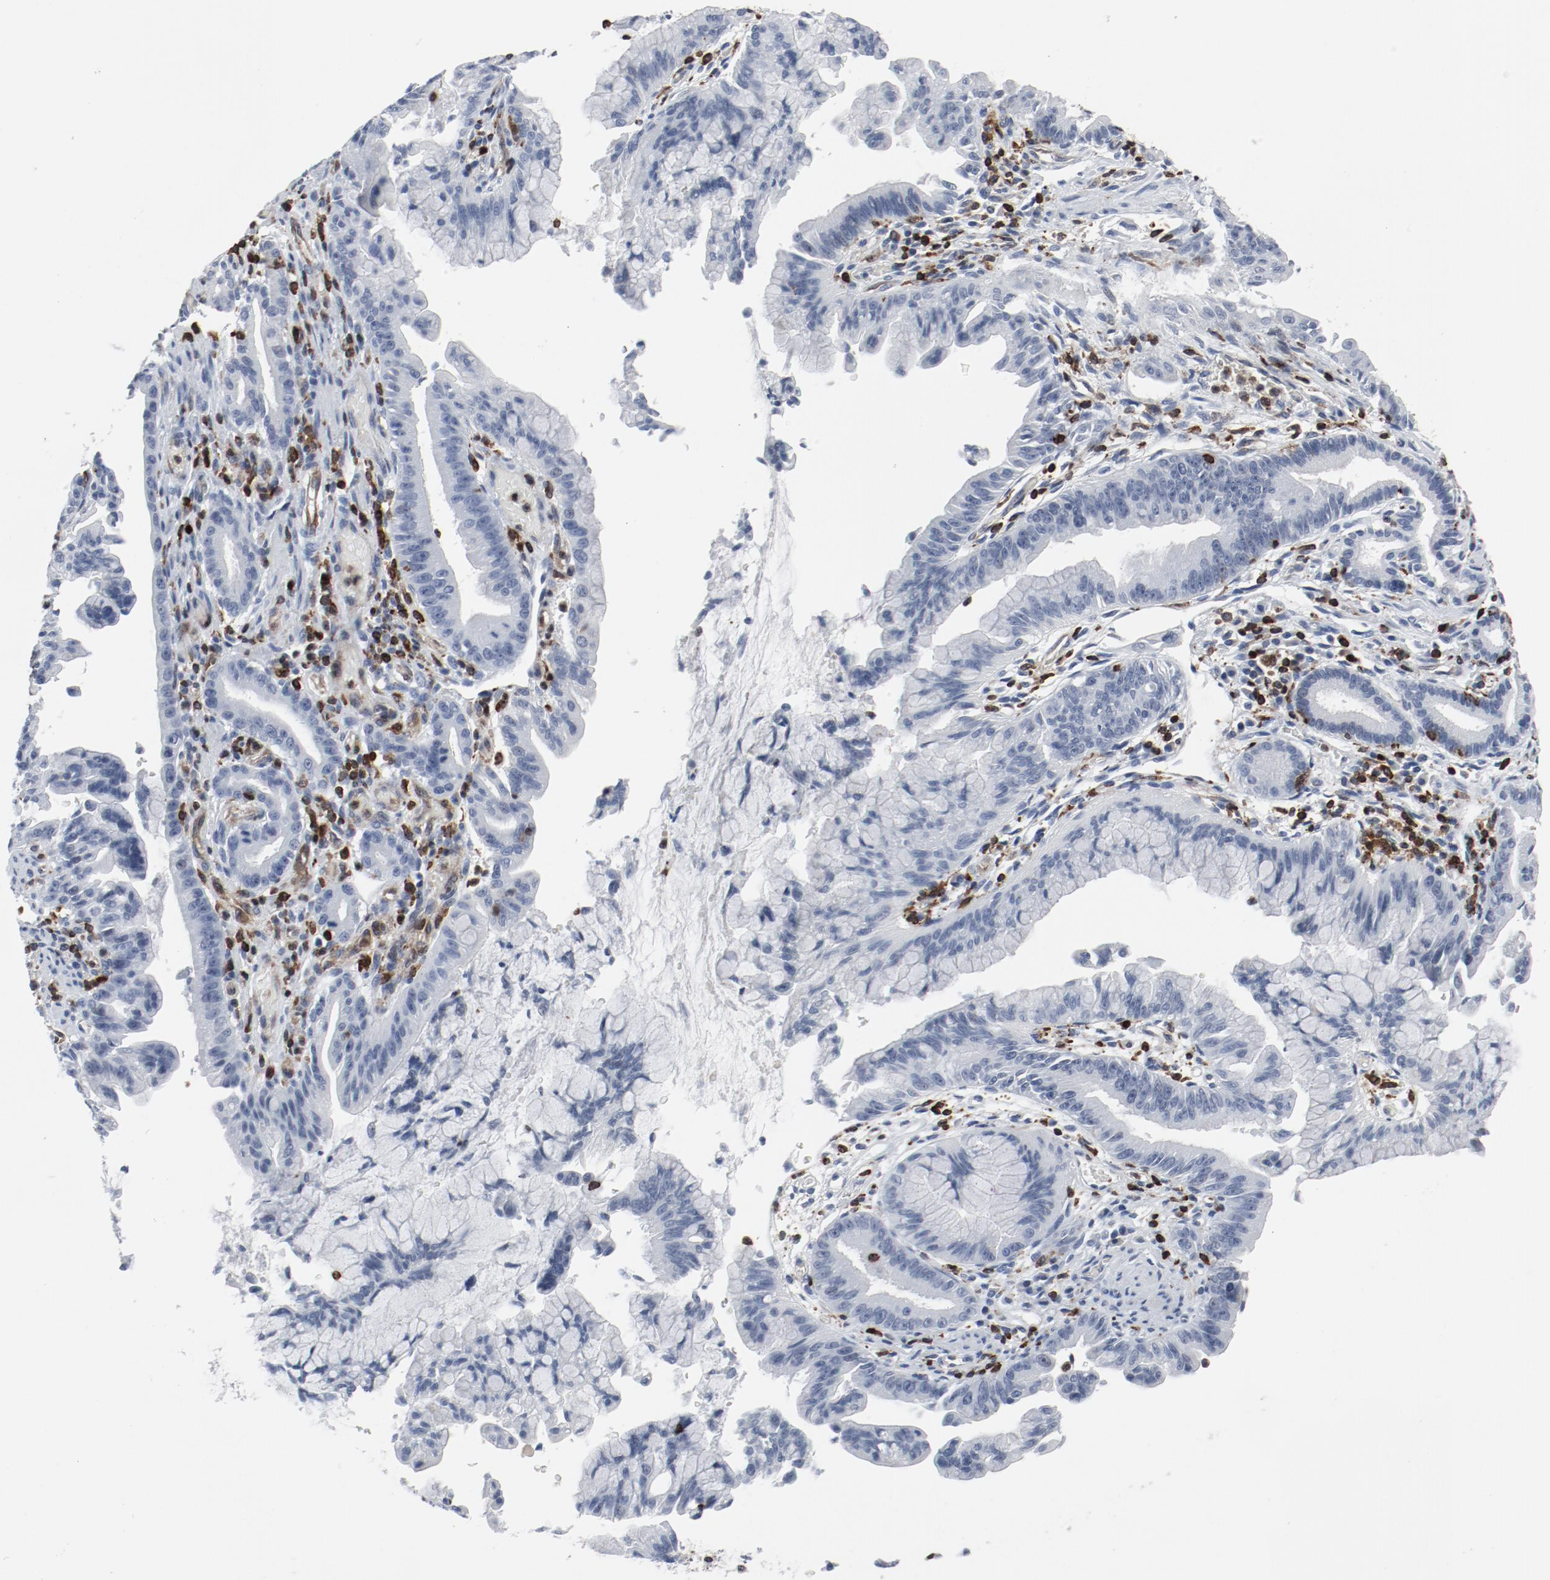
{"staining": {"intensity": "negative", "quantity": "none", "location": "none"}, "tissue": "pancreatic cancer", "cell_type": "Tumor cells", "image_type": "cancer", "snomed": [{"axis": "morphology", "description": "Adenocarcinoma, NOS"}, {"axis": "topography", "description": "Pancreas"}], "caption": "Adenocarcinoma (pancreatic) was stained to show a protein in brown. There is no significant expression in tumor cells.", "gene": "LCP2", "patient": {"sex": "male", "age": 59}}